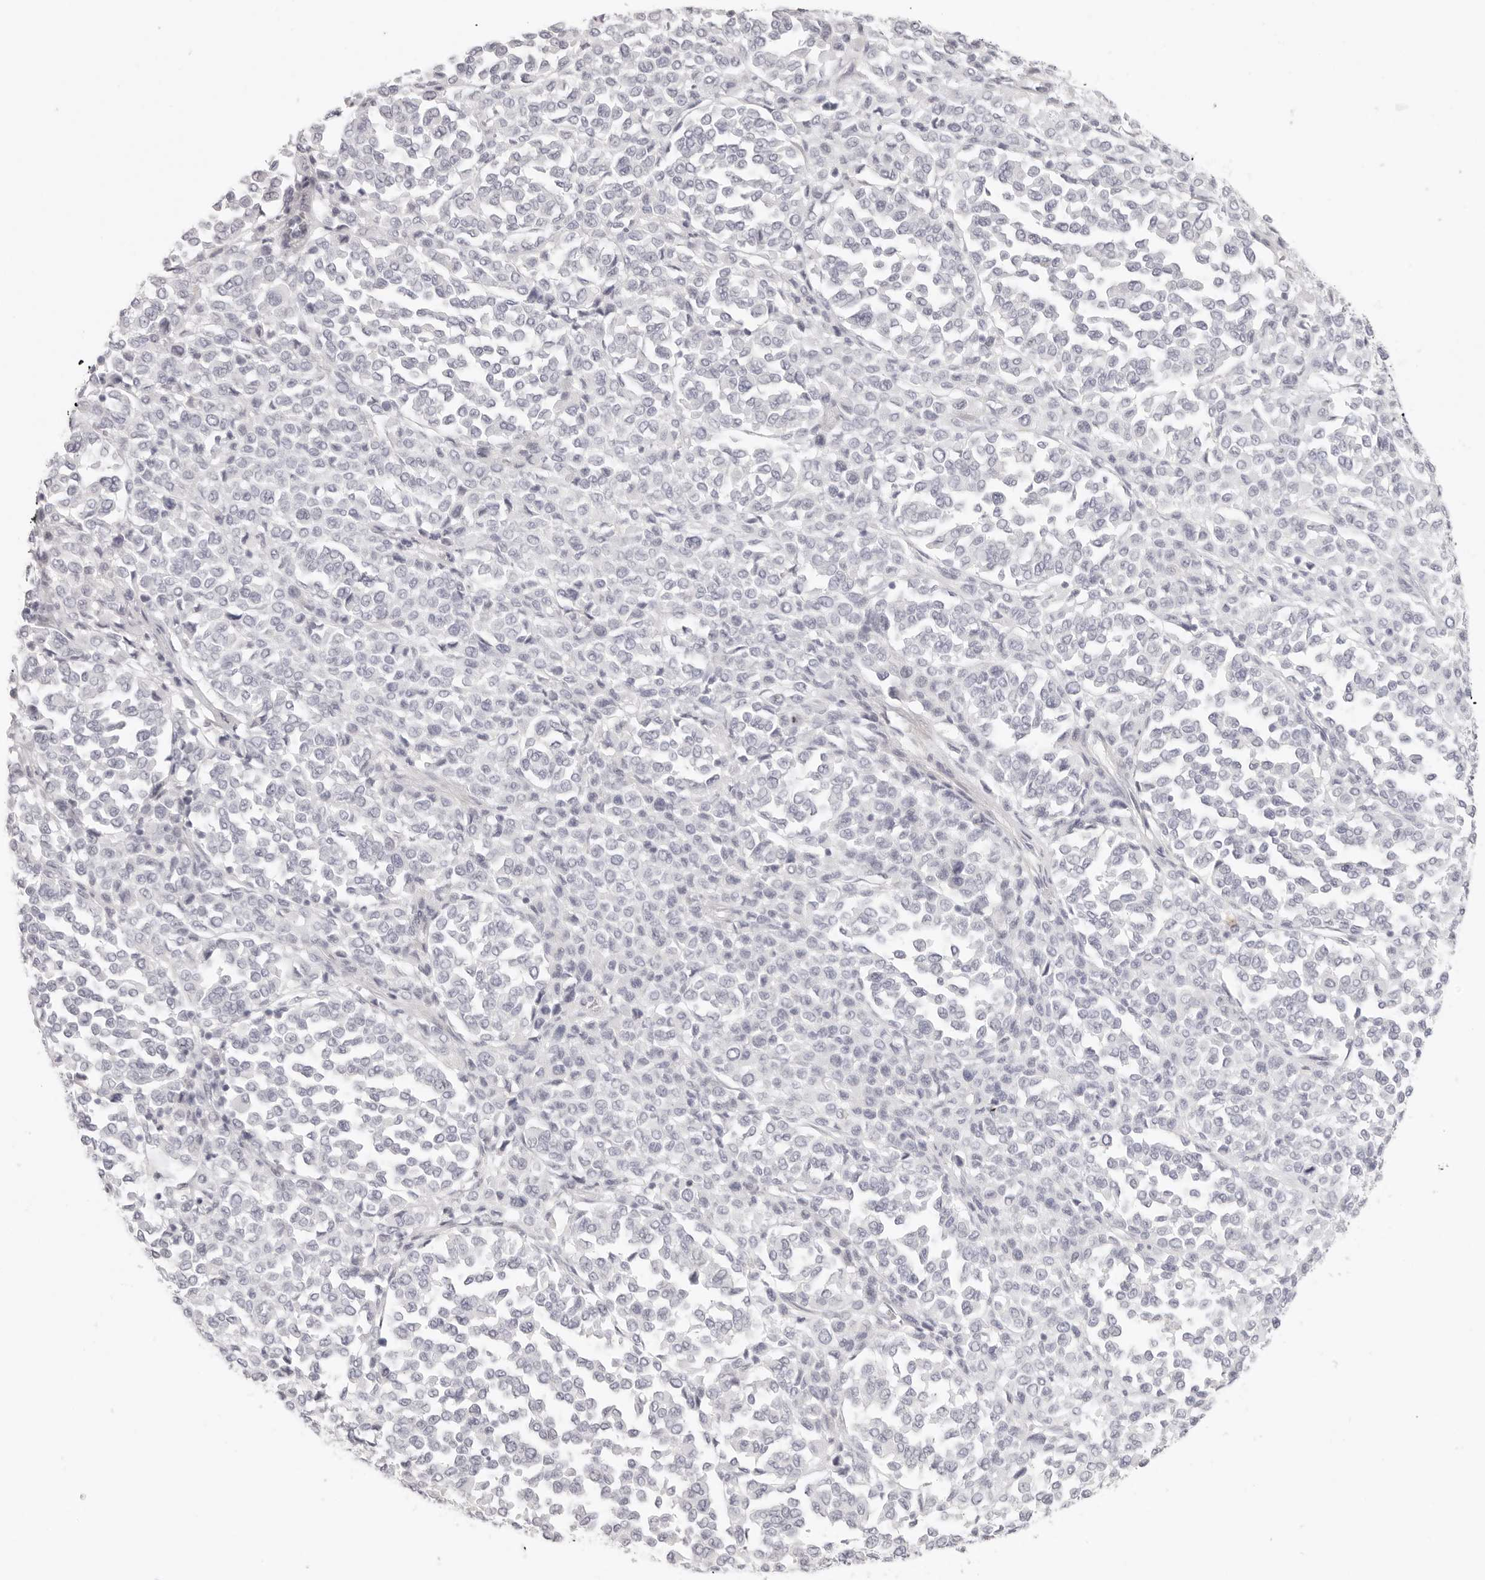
{"staining": {"intensity": "negative", "quantity": "none", "location": "none"}, "tissue": "melanoma", "cell_type": "Tumor cells", "image_type": "cancer", "snomed": [{"axis": "morphology", "description": "Malignant melanoma, Metastatic site"}, {"axis": "topography", "description": "Pancreas"}], "caption": "IHC image of malignant melanoma (metastatic site) stained for a protein (brown), which demonstrates no staining in tumor cells.", "gene": "RXFP1", "patient": {"sex": "female", "age": 30}}